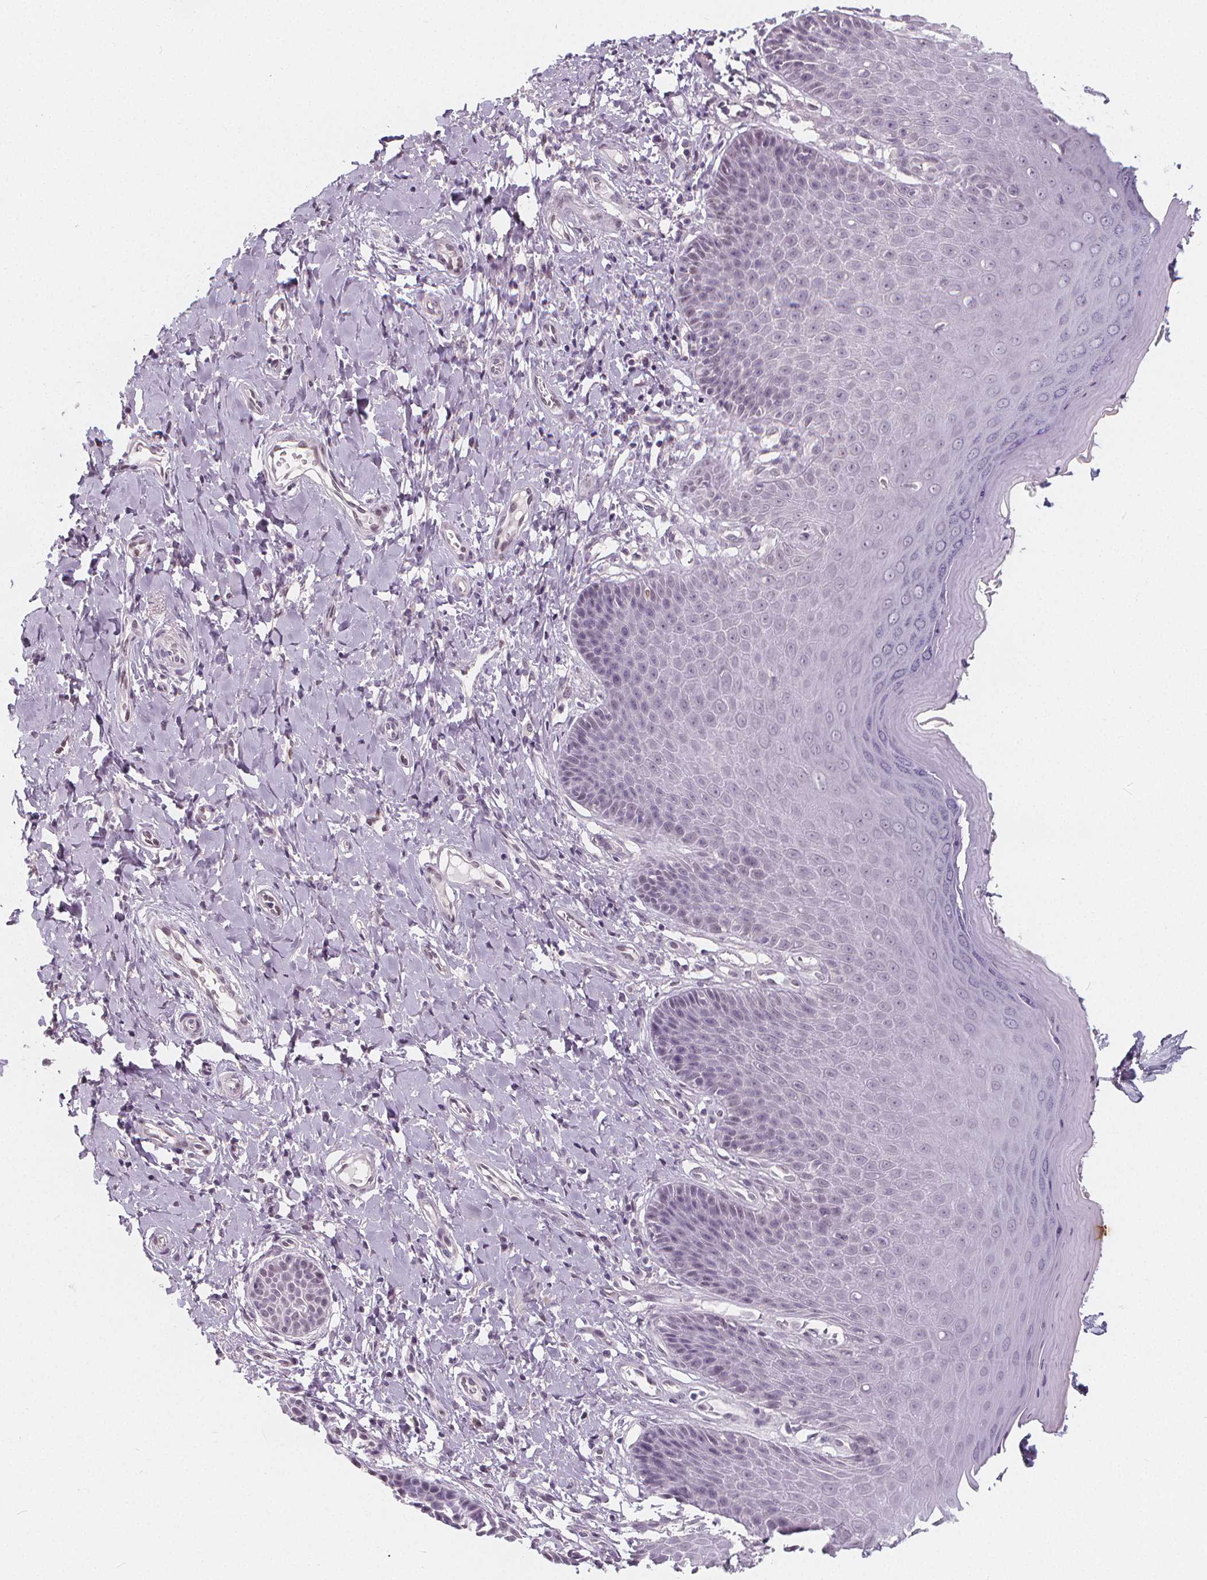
{"staining": {"intensity": "moderate", "quantity": "<25%", "location": "nuclear"}, "tissue": "vagina", "cell_type": "Squamous epithelial cells", "image_type": "normal", "snomed": [{"axis": "morphology", "description": "Normal tissue, NOS"}, {"axis": "topography", "description": "Vagina"}], "caption": "IHC staining of benign vagina, which demonstrates low levels of moderate nuclear expression in approximately <25% of squamous epithelial cells indicating moderate nuclear protein expression. The staining was performed using DAB (brown) for protein detection and nuclei were counterstained in hematoxylin (blue).", "gene": "DRC3", "patient": {"sex": "female", "age": 83}}